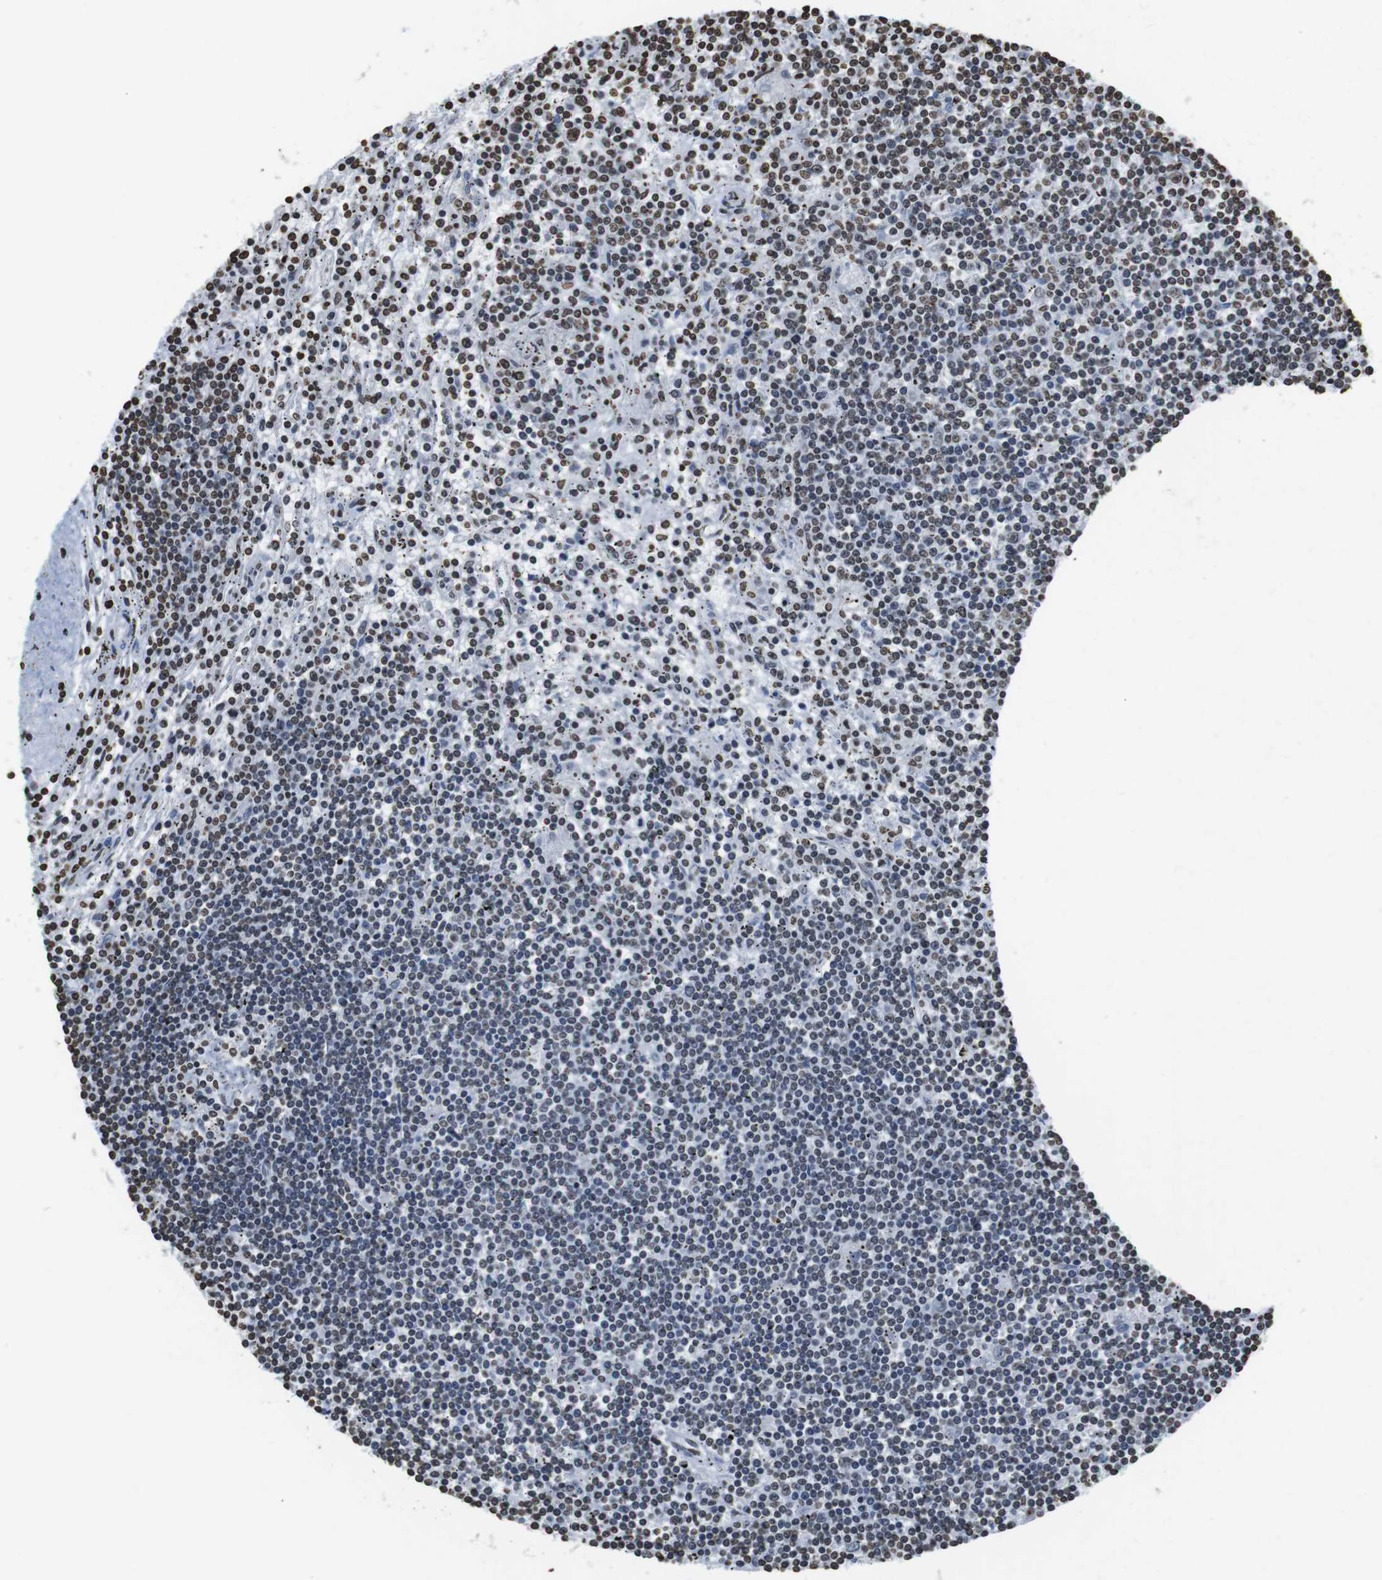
{"staining": {"intensity": "moderate", "quantity": "<25%", "location": "nuclear"}, "tissue": "lymphoma", "cell_type": "Tumor cells", "image_type": "cancer", "snomed": [{"axis": "morphology", "description": "Malignant lymphoma, non-Hodgkin's type, Low grade"}, {"axis": "topography", "description": "Spleen"}], "caption": "Protein staining of malignant lymphoma, non-Hodgkin's type (low-grade) tissue reveals moderate nuclear expression in approximately <25% of tumor cells.", "gene": "BSX", "patient": {"sex": "male", "age": 76}}